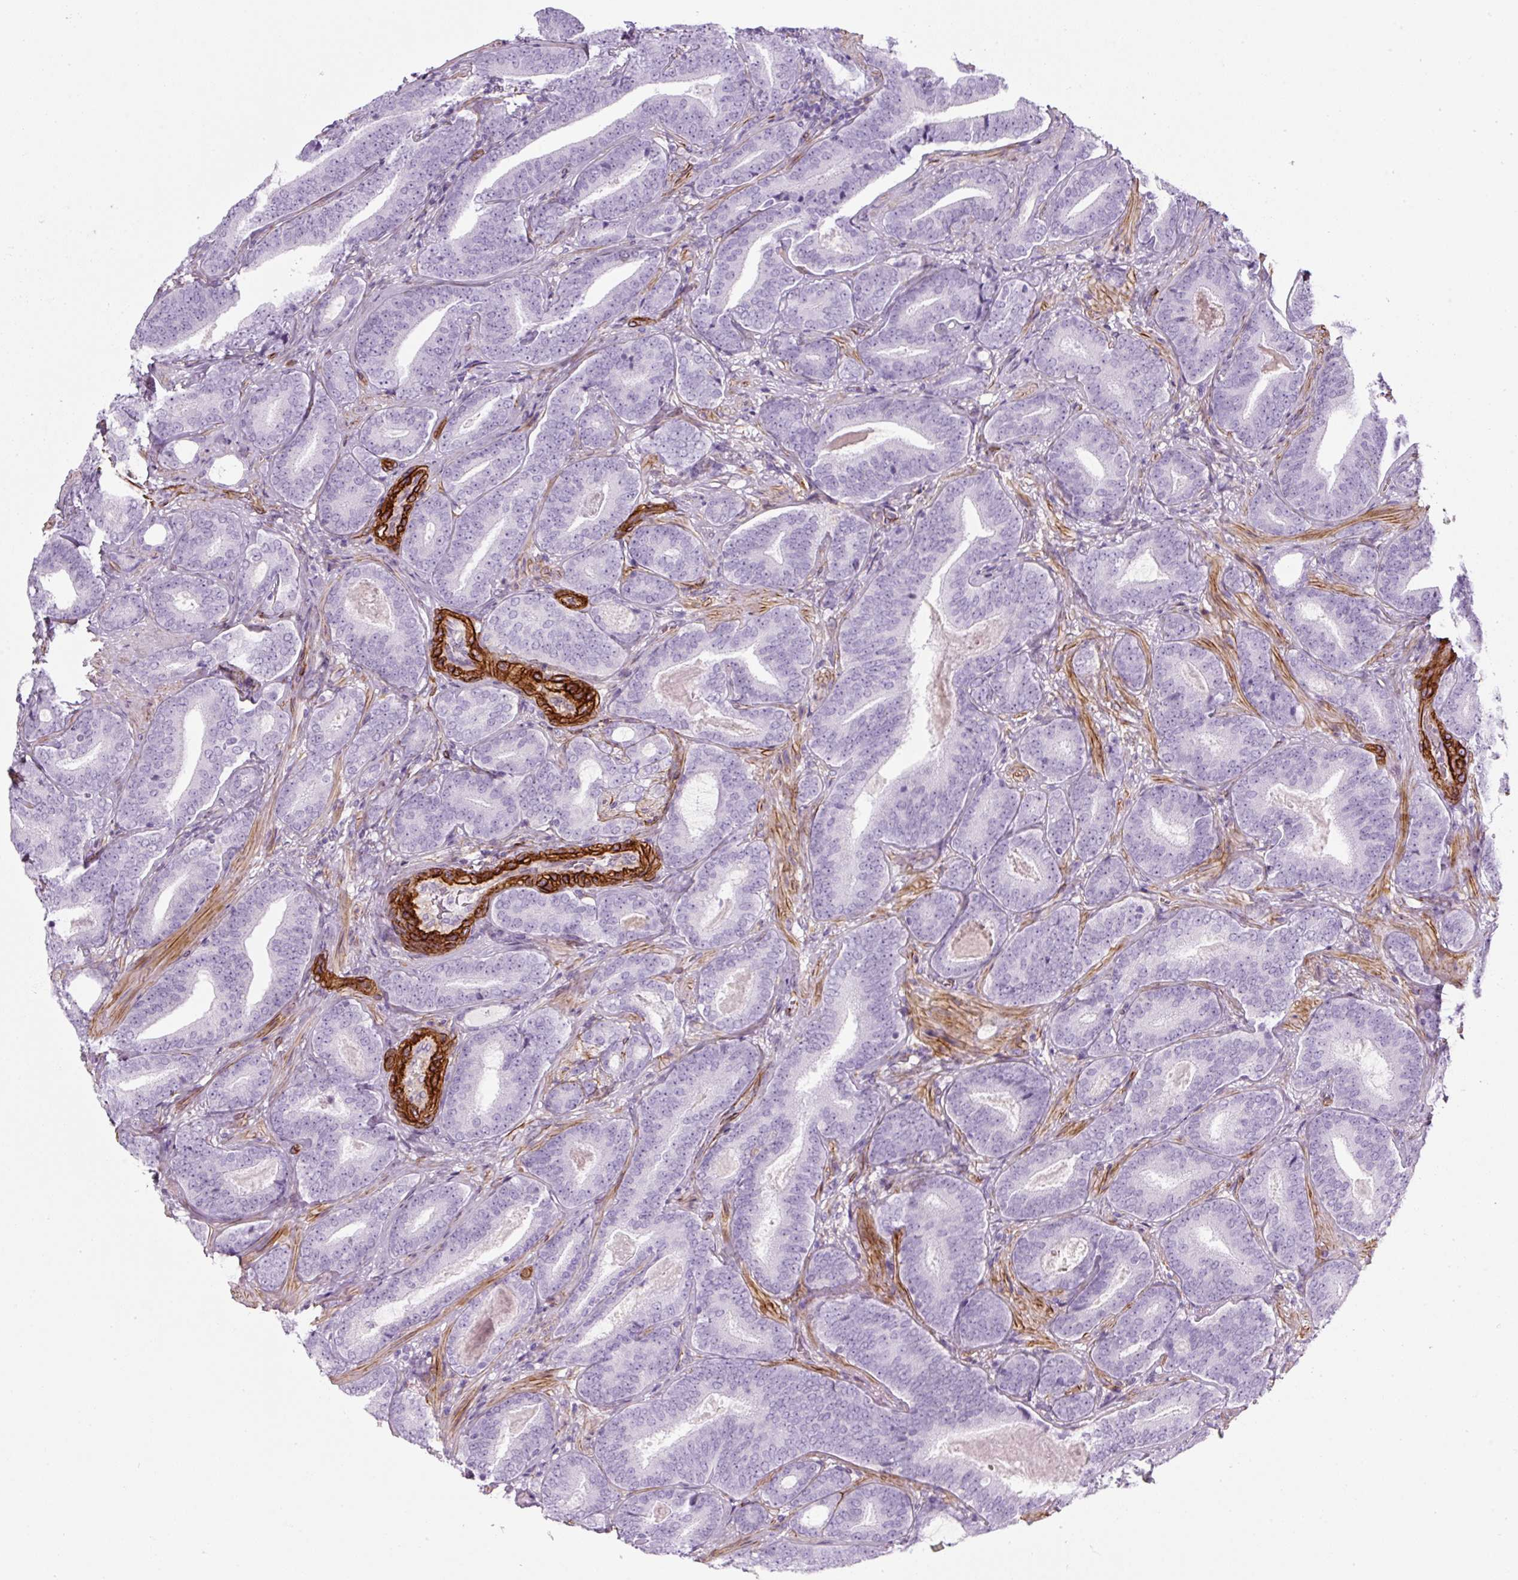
{"staining": {"intensity": "negative", "quantity": "none", "location": "none"}, "tissue": "prostate cancer", "cell_type": "Tumor cells", "image_type": "cancer", "snomed": [{"axis": "morphology", "description": "Adenocarcinoma, Low grade"}, {"axis": "topography", "description": "Prostate and seminal vesicle, NOS"}], "caption": "This is an immunohistochemistry (IHC) micrograph of human low-grade adenocarcinoma (prostate). There is no expression in tumor cells.", "gene": "CAVIN3", "patient": {"sex": "male", "age": 61}}